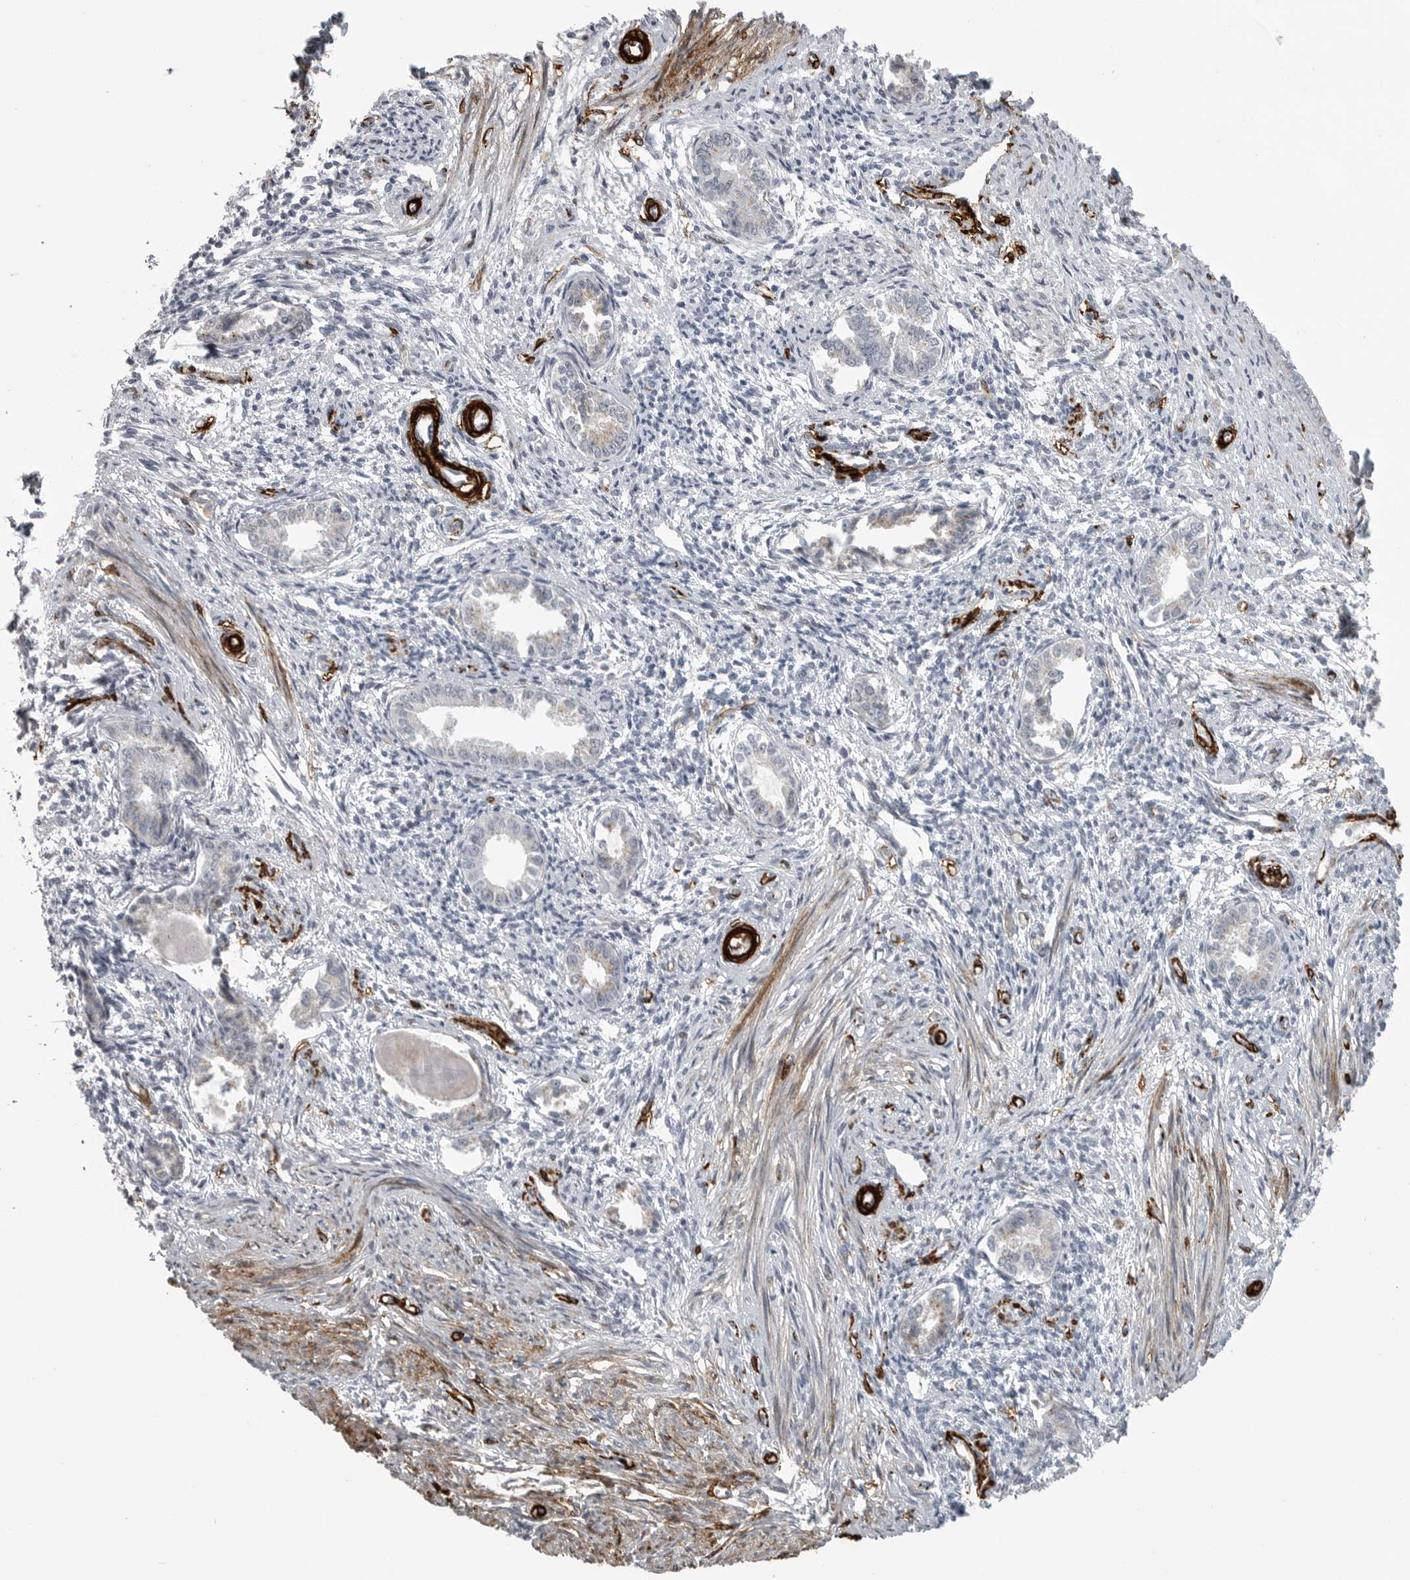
{"staining": {"intensity": "negative", "quantity": "none", "location": "none"}, "tissue": "endometrium", "cell_type": "Cells in endometrial stroma", "image_type": "normal", "snomed": [{"axis": "morphology", "description": "Normal tissue, NOS"}, {"axis": "topography", "description": "Endometrium"}], "caption": "Immunohistochemistry (IHC) photomicrograph of benign endometrium: human endometrium stained with DAB (3,3'-diaminobenzidine) displays no significant protein staining in cells in endometrial stroma. (Brightfield microscopy of DAB immunohistochemistry at high magnification).", "gene": "AOC3", "patient": {"sex": "female", "age": 56}}